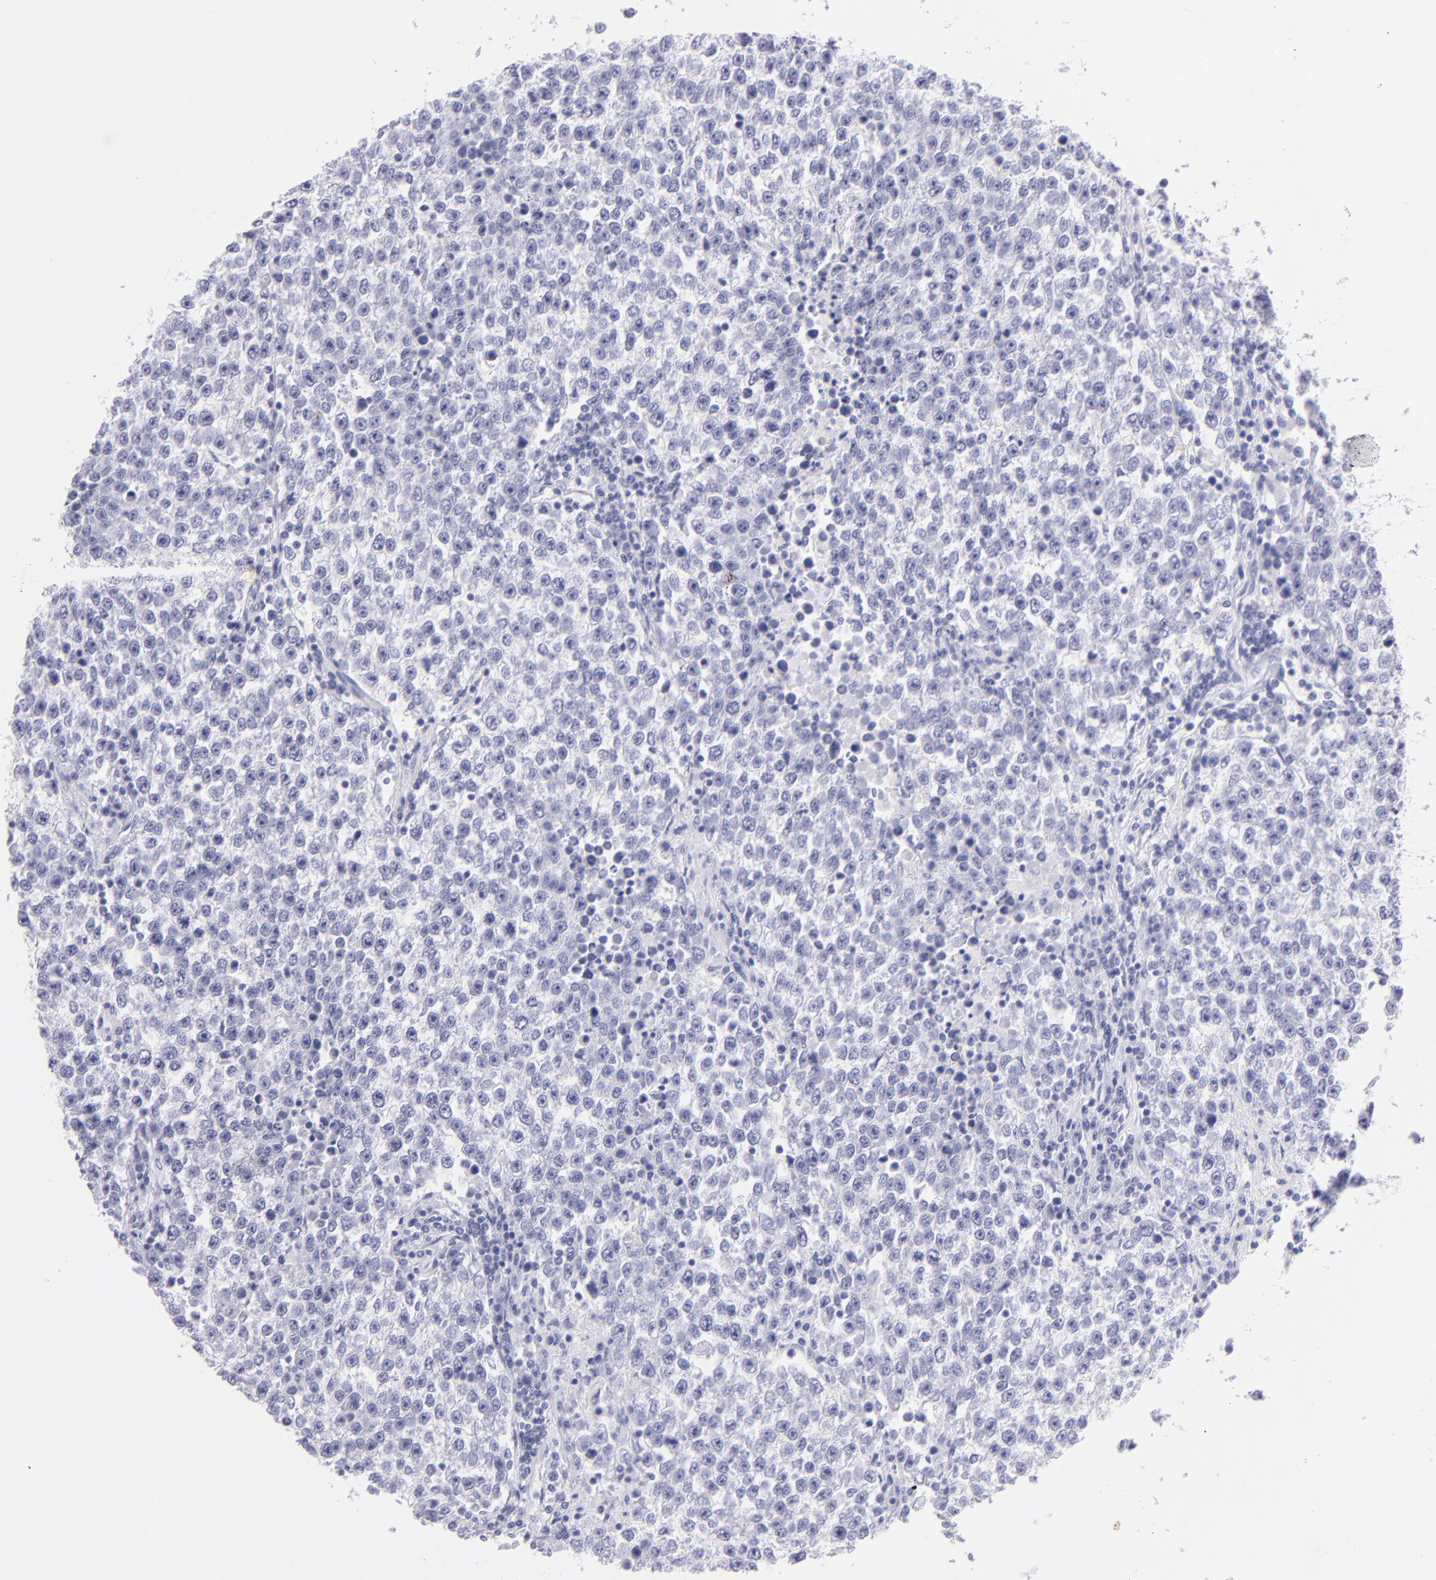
{"staining": {"intensity": "negative", "quantity": "none", "location": "none"}, "tissue": "testis cancer", "cell_type": "Tumor cells", "image_type": "cancer", "snomed": [{"axis": "morphology", "description": "Seminoma, NOS"}, {"axis": "topography", "description": "Testis"}], "caption": "A high-resolution micrograph shows IHC staining of testis cancer, which exhibits no significant positivity in tumor cells. The staining is performed using DAB (3,3'-diaminobenzidine) brown chromogen with nuclei counter-stained in using hematoxylin.", "gene": "PRPH", "patient": {"sex": "male", "age": 36}}